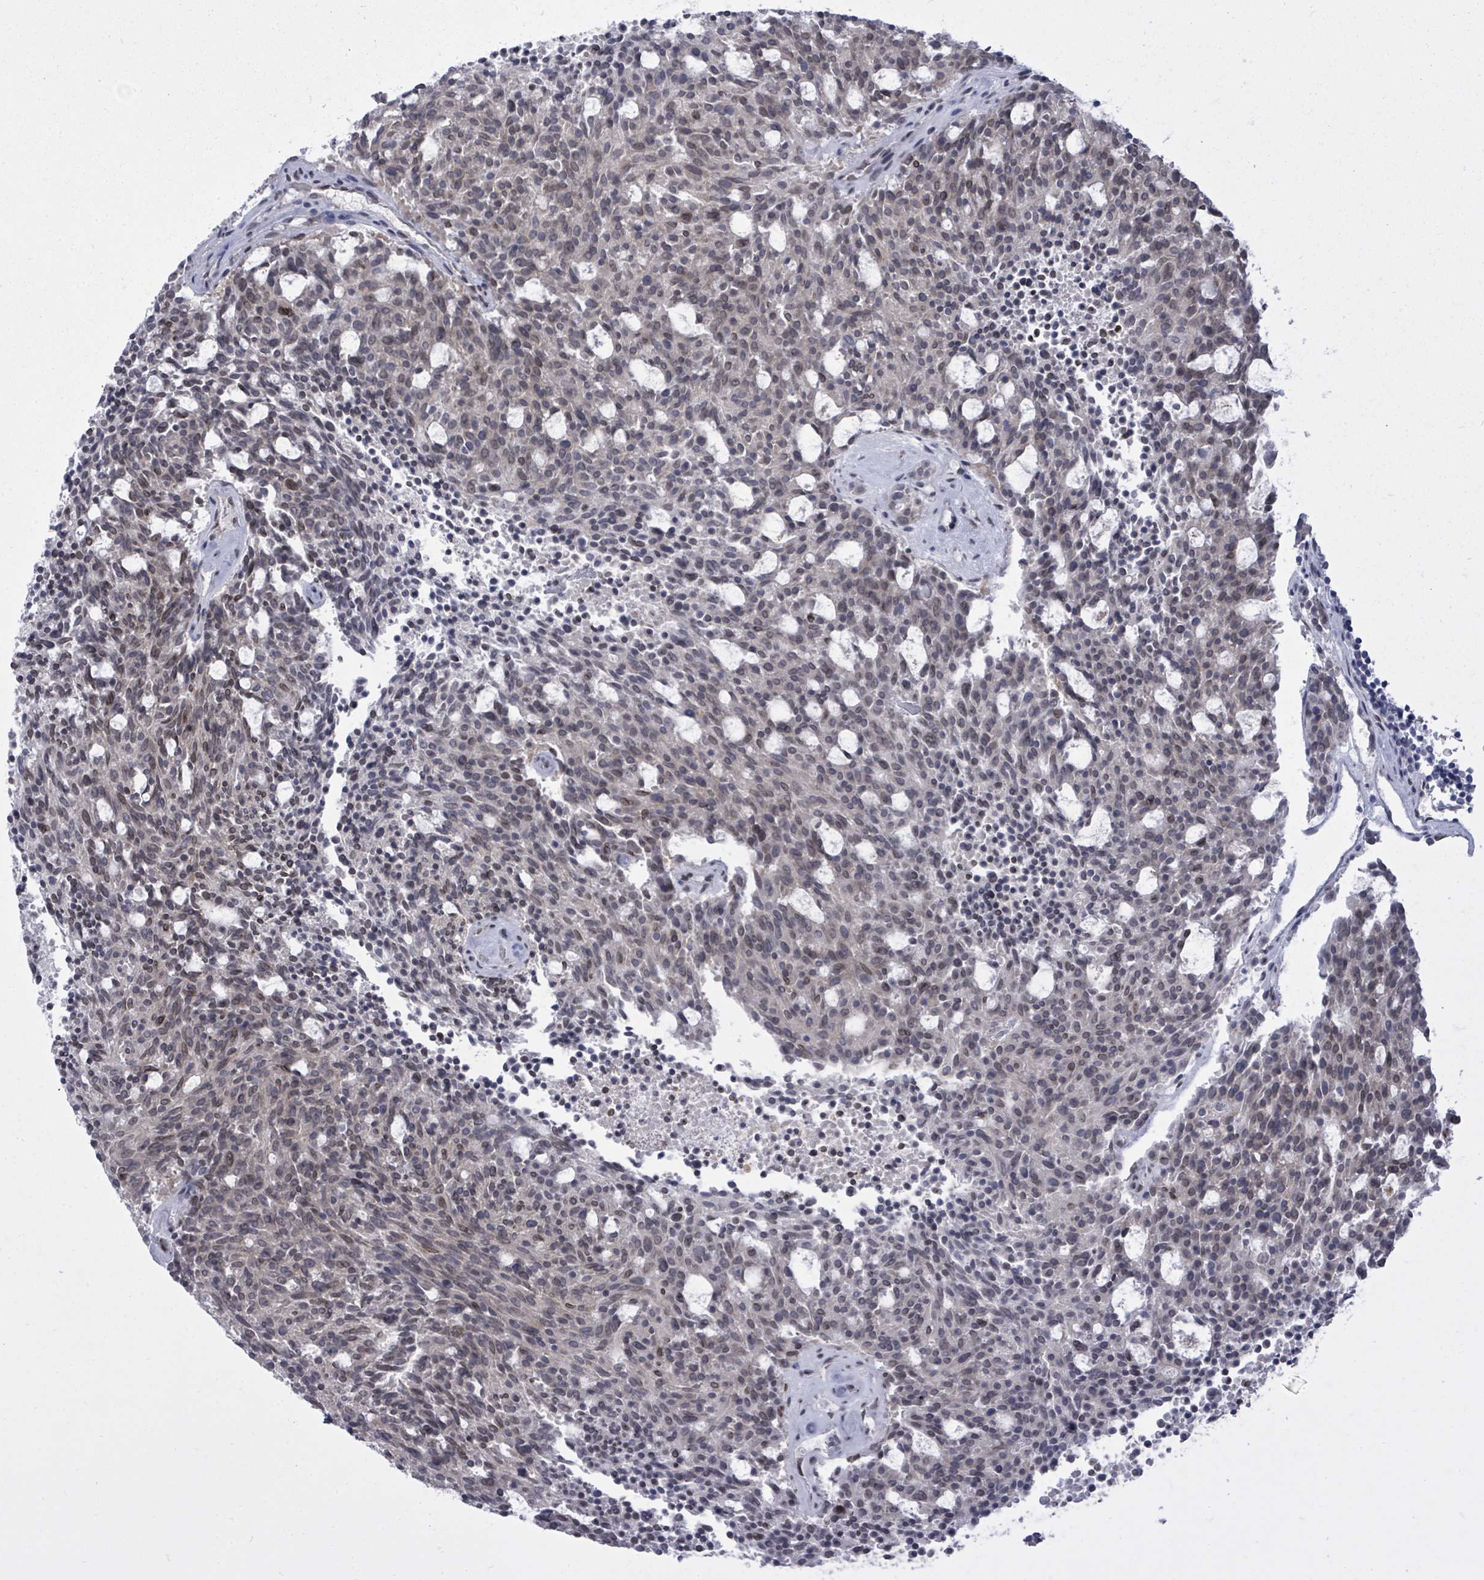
{"staining": {"intensity": "weak", "quantity": "<25%", "location": "cytoplasmic/membranous"}, "tissue": "carcinoid", "cell_type": "Tumor cells", "image_type": "cancer", "snomed": [{"axis": "morphology", "description": "Carcinoid, malignant, NOS"}, {"axis": "topography", "description": "Pancreas"}], "caption": "A micrograph of human malignant carcinoid is negative for staining in tumor cells.", "gene": "ARFGAP1", "patient": {"sex": "female", "age": 54}}